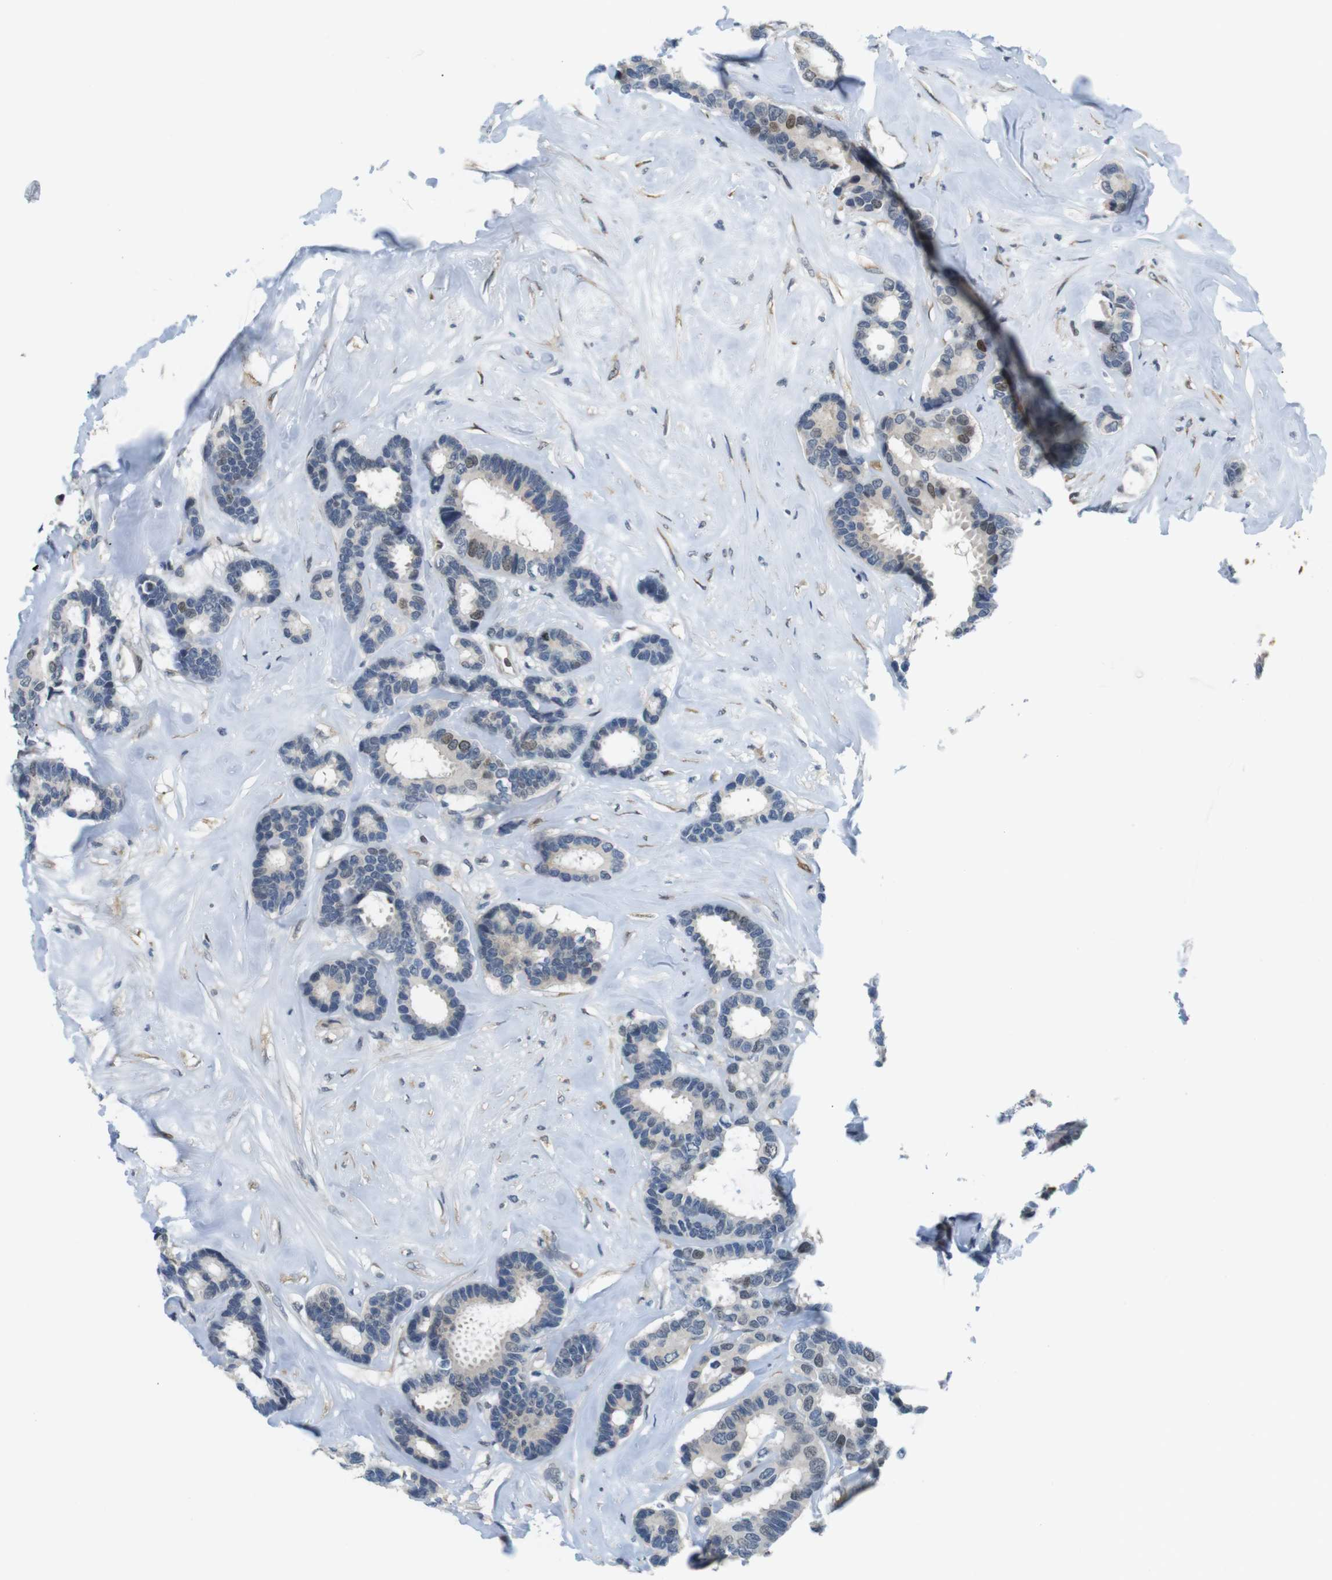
{"staining": {"intensity": "weak", "quantity": "25%-75%", "location": "nuclear"}, "tissue": "breast cancer", "cell_type": "Tumor cells", "image_type": "cancer", "snomed": [{"axis": "morphology", "description": "Duct carcinoma"}, {"axis": "topography", "description": "Breast"}], "caption": "Intraductal carcinoma (breast) tissue shows weak nuclear staining in approximately 25%-75% of tumor cells", "gene": "SMCO2", "patient": {"sex": "female", "age": 87}}